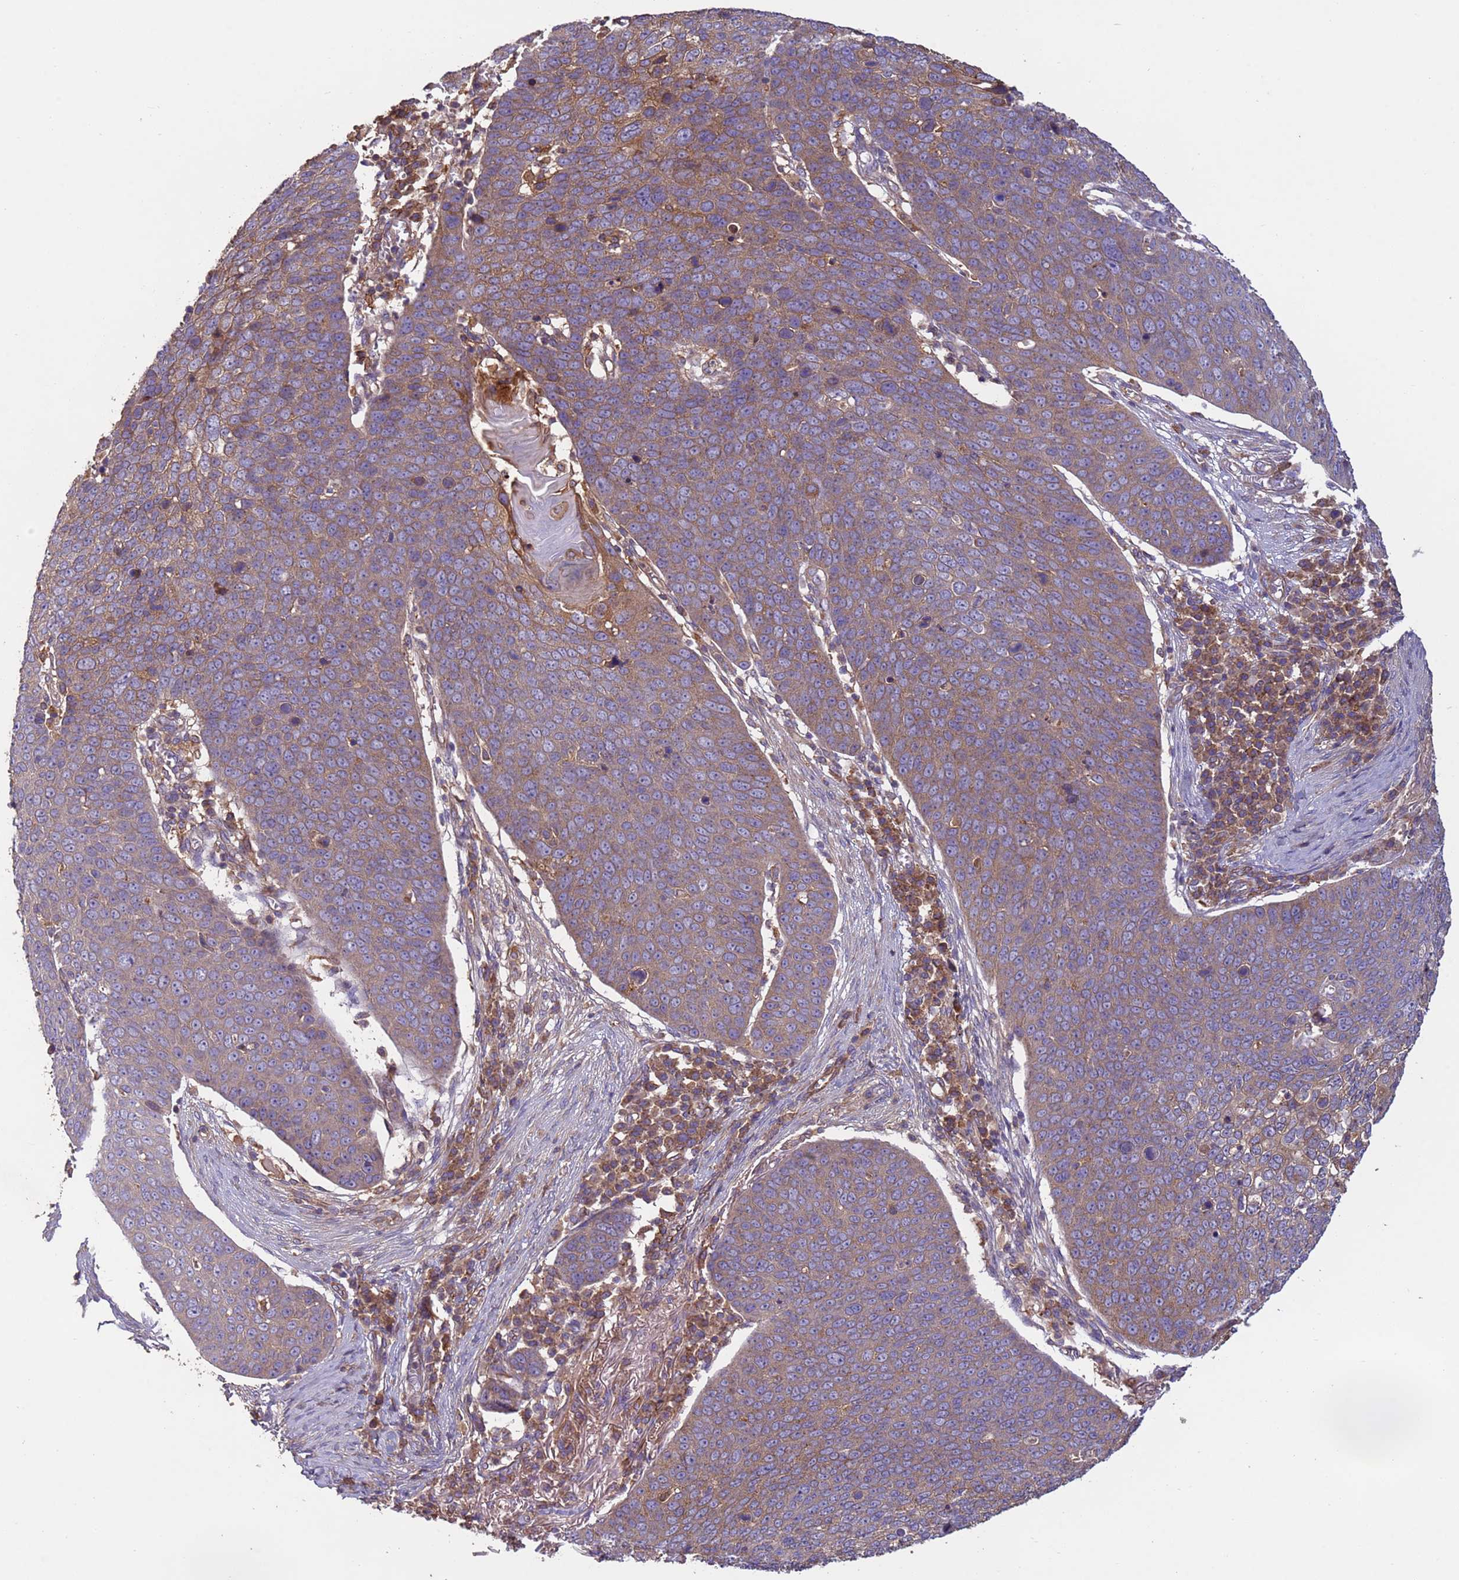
{"staining": {"intensity": "weak", "quantity": ">75%", "location": "cytoplasmic/membranous"}, "tissue": "skin cancer", "cell_type": "Tumor cells", "image_type": "cancer", "snomed": [{"axis": "morphology", "description": "Squamous cell carcinoma, NOS"}, {"axis": "topography", "description": "Skin"}], "caption": "Human skin cancer (squamous cell carcinoma) stained for a protein (brown) displays weak cytoplasmic/membranous positive staining in approximately >75% of tumor cells.", "gene": "RAB10", "patient": {"sex": "male", "age": 71}}